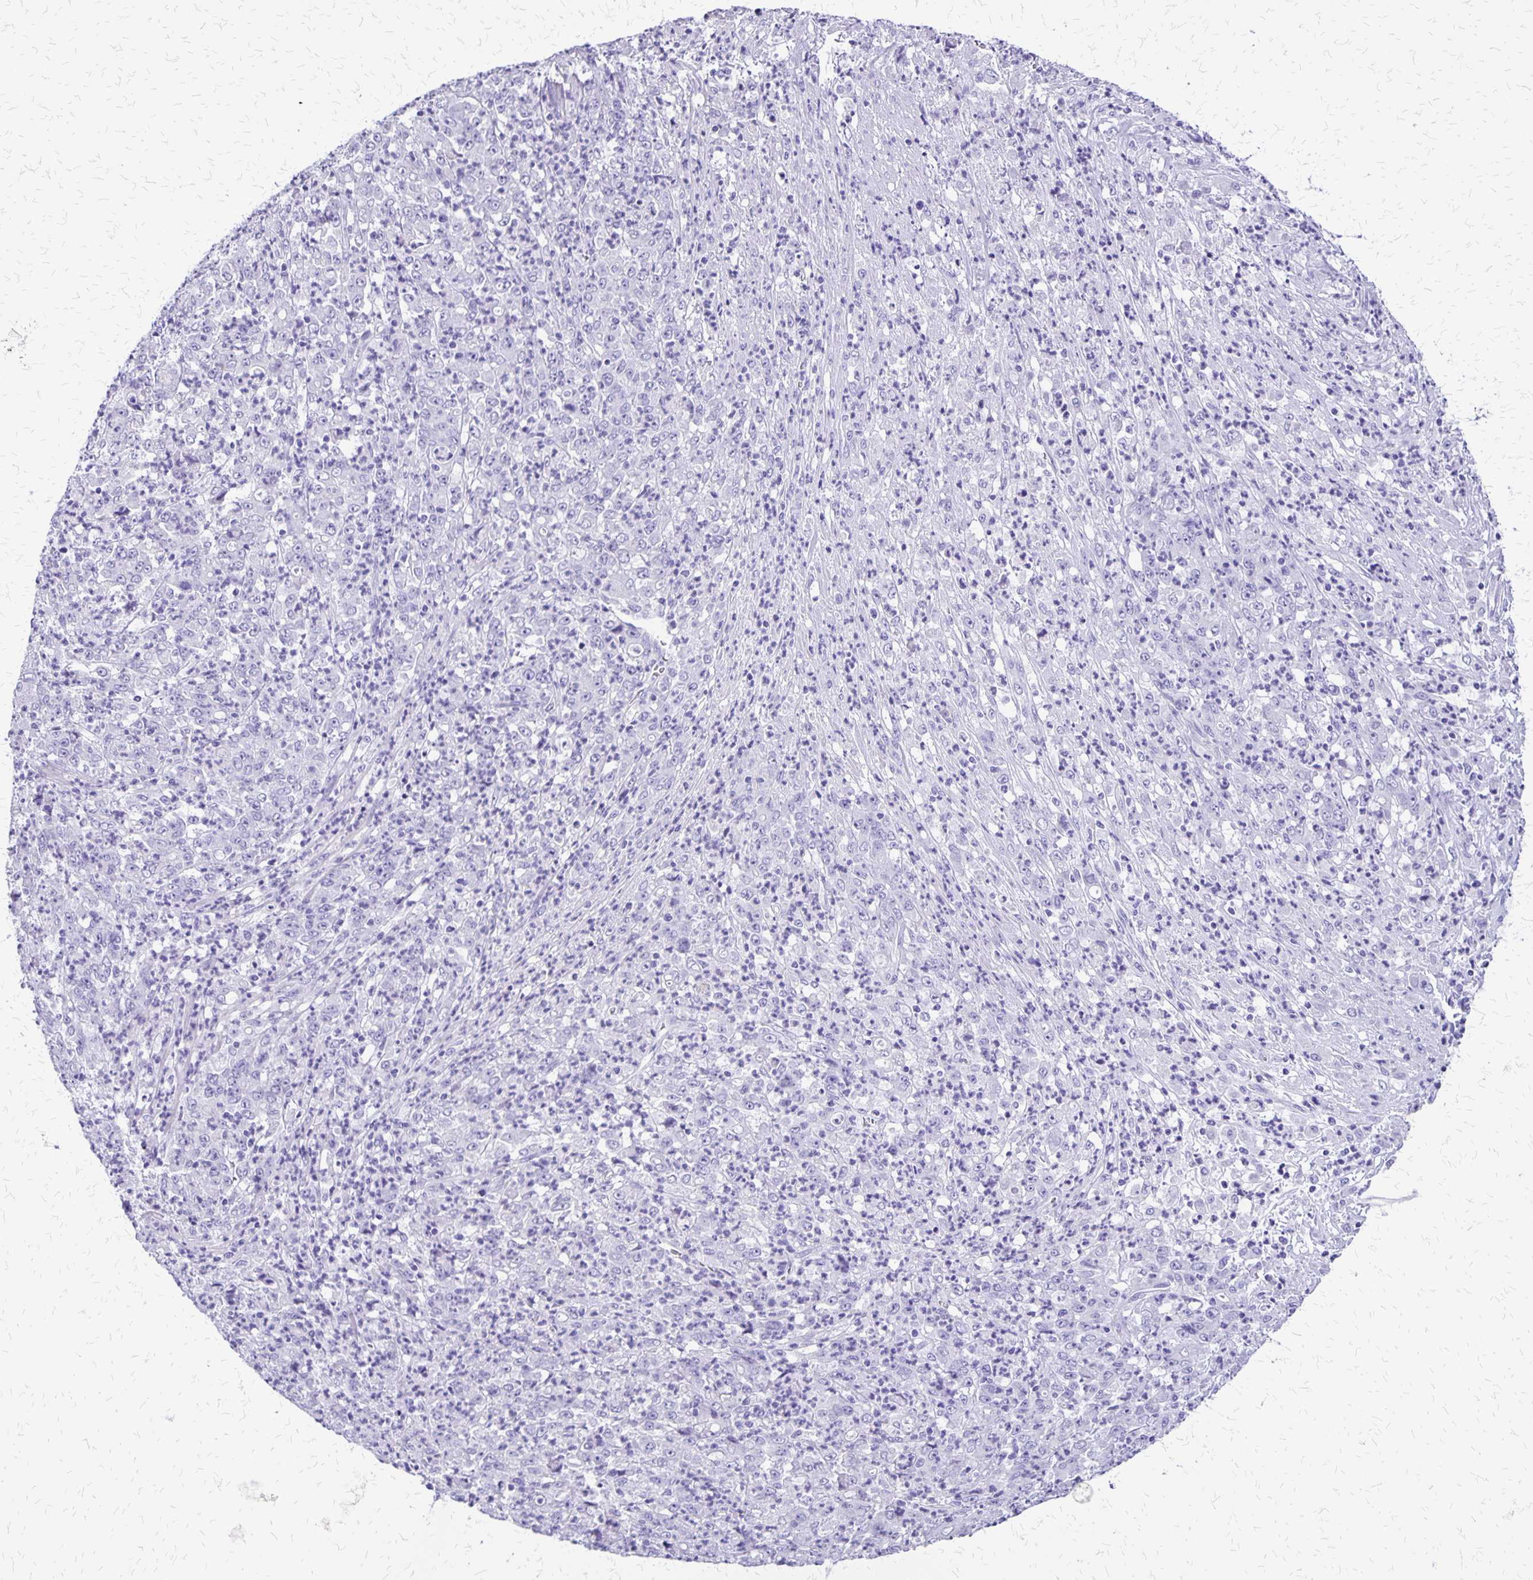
{"staining": {"intensity": "negative", "quantity": "none", "location": "none"}, "tissue": "stomach cancer", "cell_type": "Tumor cells", "image_type": "cancer", "snomed": [{"axis": "morphology", "description": "Adenocarcinoma, NOS"}, {"axis": "topography", "description": "Stomach, lower"}], "caption": "This is an immunohistochemistry (IHC) histopathology image of human stomach cancer. There is no staining in tumor cells.", "gene": "SLC13A2", "patient": {"sex": "female", "age": 71}}